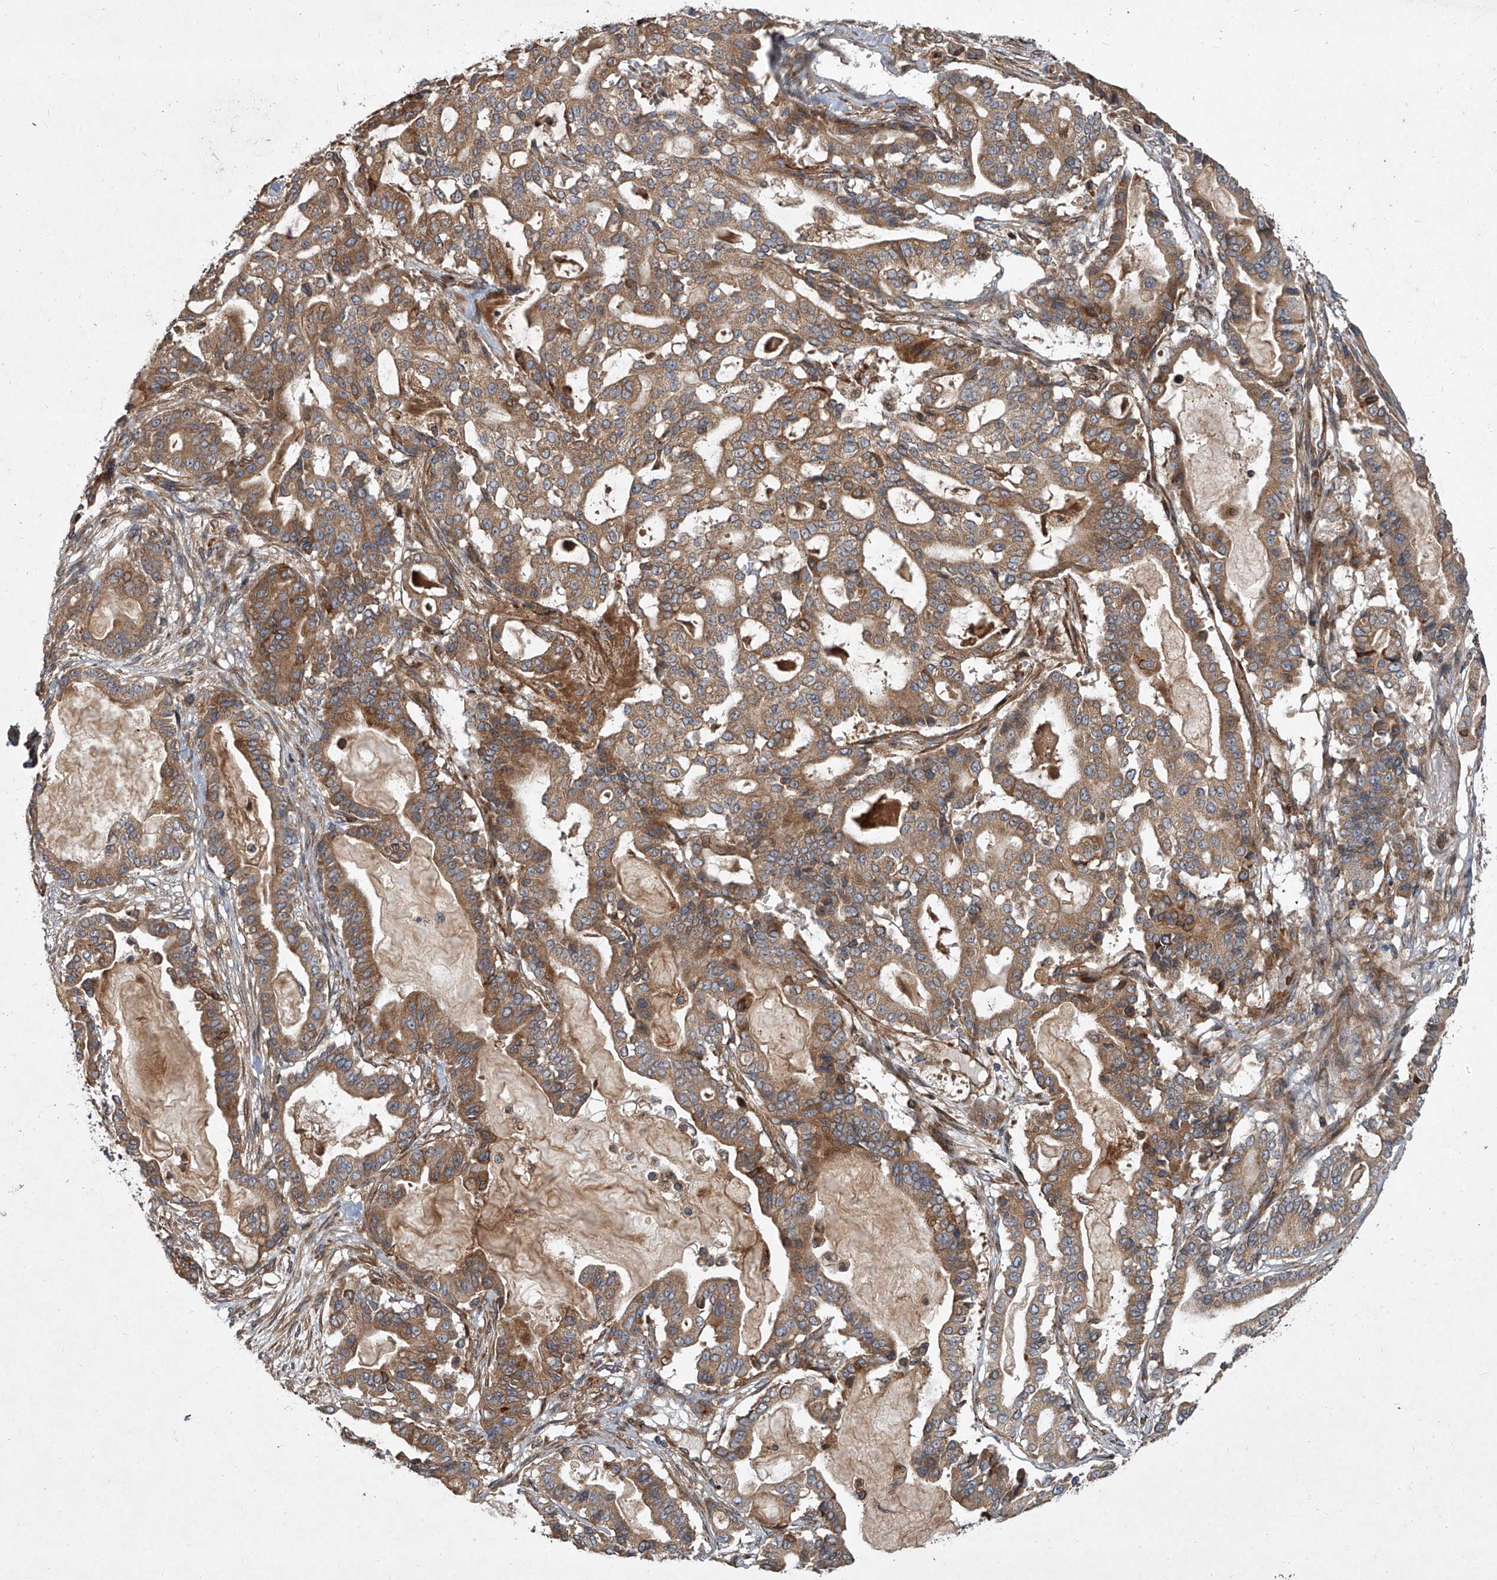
{"staining": {"intensity": "moderate", "quantity": ">75%", "location": "cytoplasmic/membranous"}, "tissue": "pancreatic cancer", "cell_type": "Tumor cells", "image_type": "cancer", "snomed": [{"axis": "morphology", "description": "Adenocarcinoma, NOS"}, {"axis": "topography", "description": "Pancreas"}], "caption": "IHC (DAB) staining of human pancreatic adenocarcinoma demonstrates moderate cytoplasmic/membranous protein positivity in about >75% of tumor cells.", "gene": "EVA1C", "patient": {"sex": "male", "age": 63}}